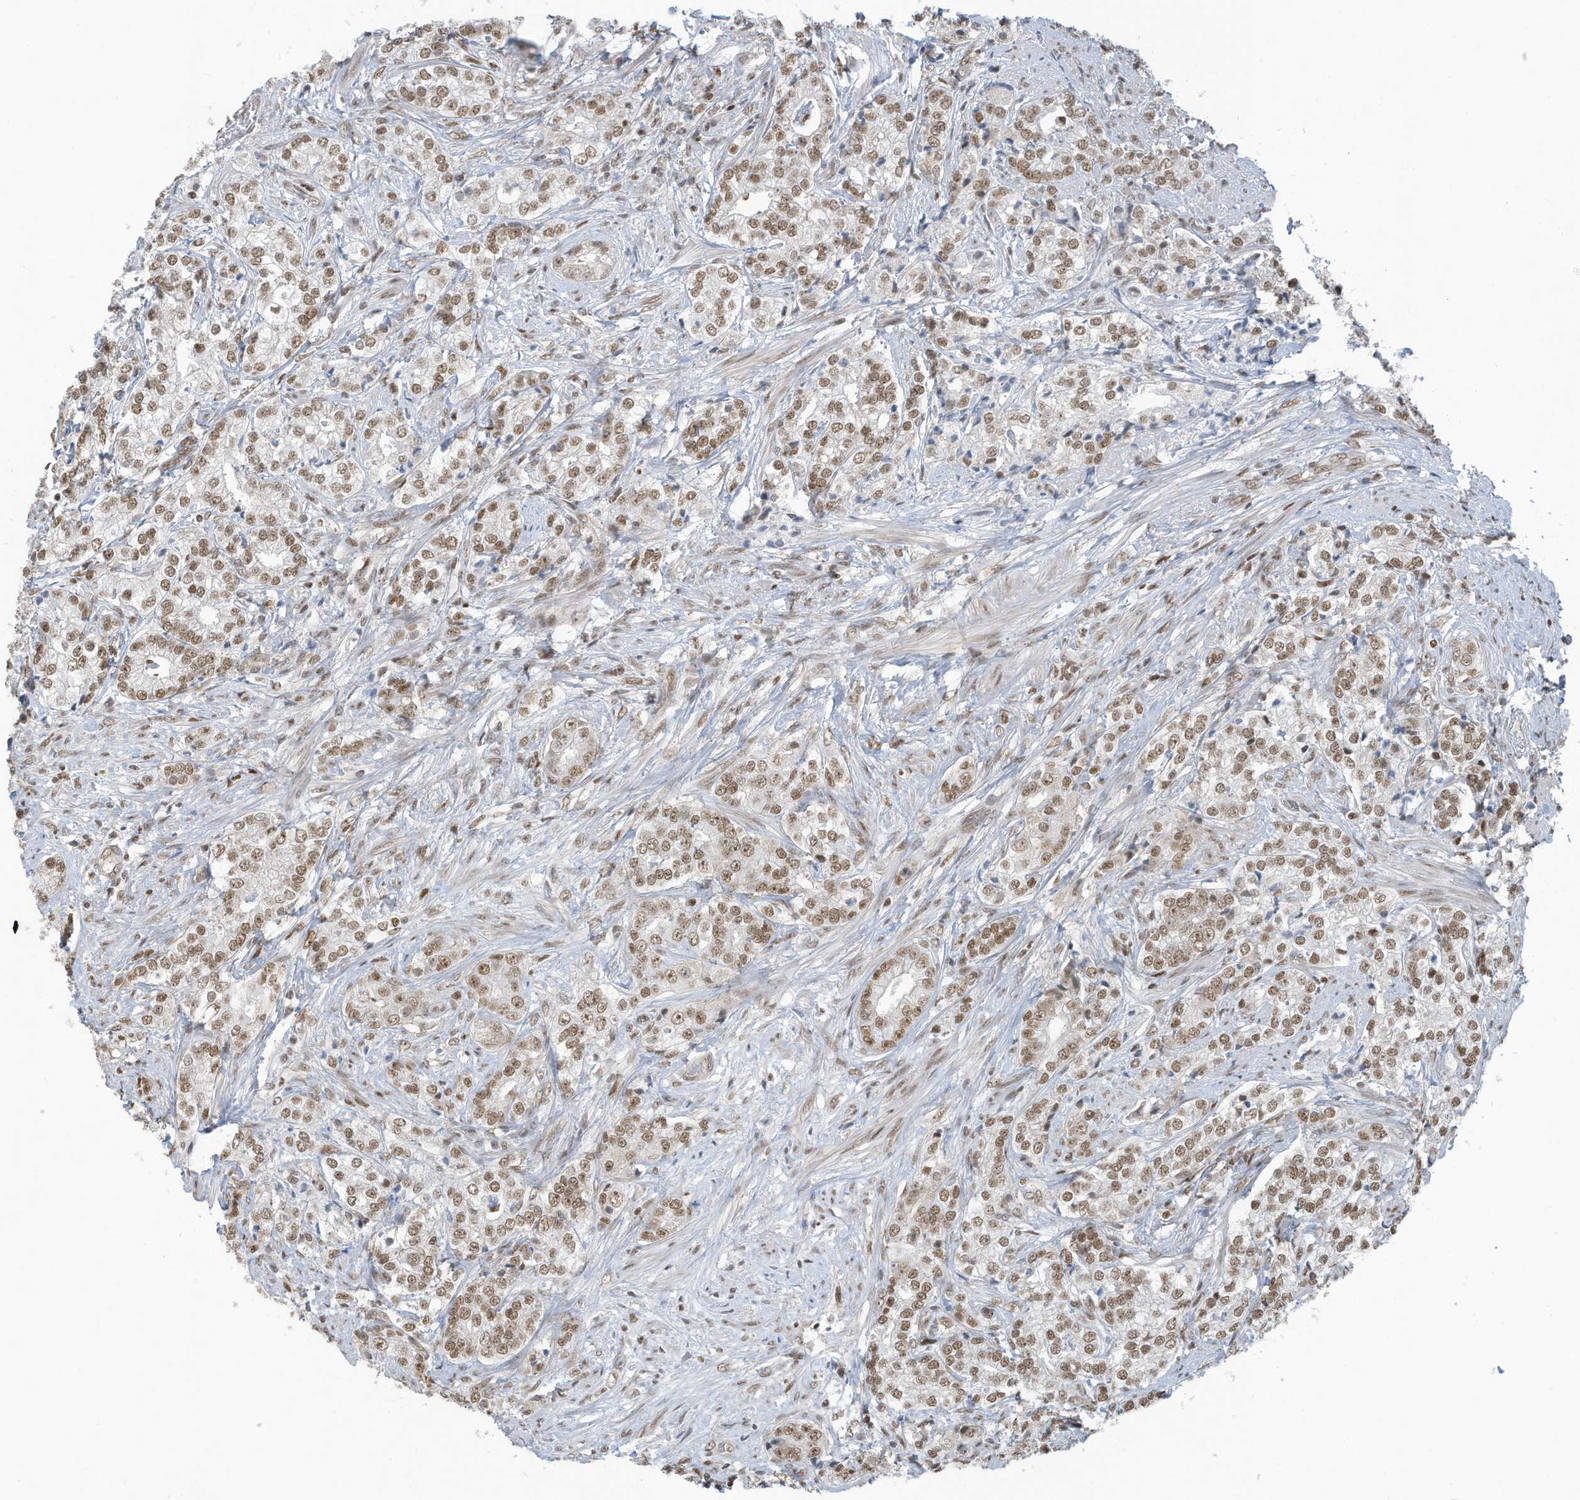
{"staining": {"intensity": "moderate", "quantity": ">75%", "location": "nuclear"}, "tissue": "prostate cancer", "cell_type": "Tumor cells", "image_type": "cancer", "snomed": [{"axis": "morphology", "description": "Adenocarcinoma, High grade"}, {"axis": "topography", "description": "Prostate"}], "caption": "This is an image of immunohistochemistry staining of prostate cancer (adenocarcinoma (high-grade)), which shows moderate staining in the nuclear of tumor cells.", "gene": "DBR1", "patient": {"sex": "male", "age": 69}}